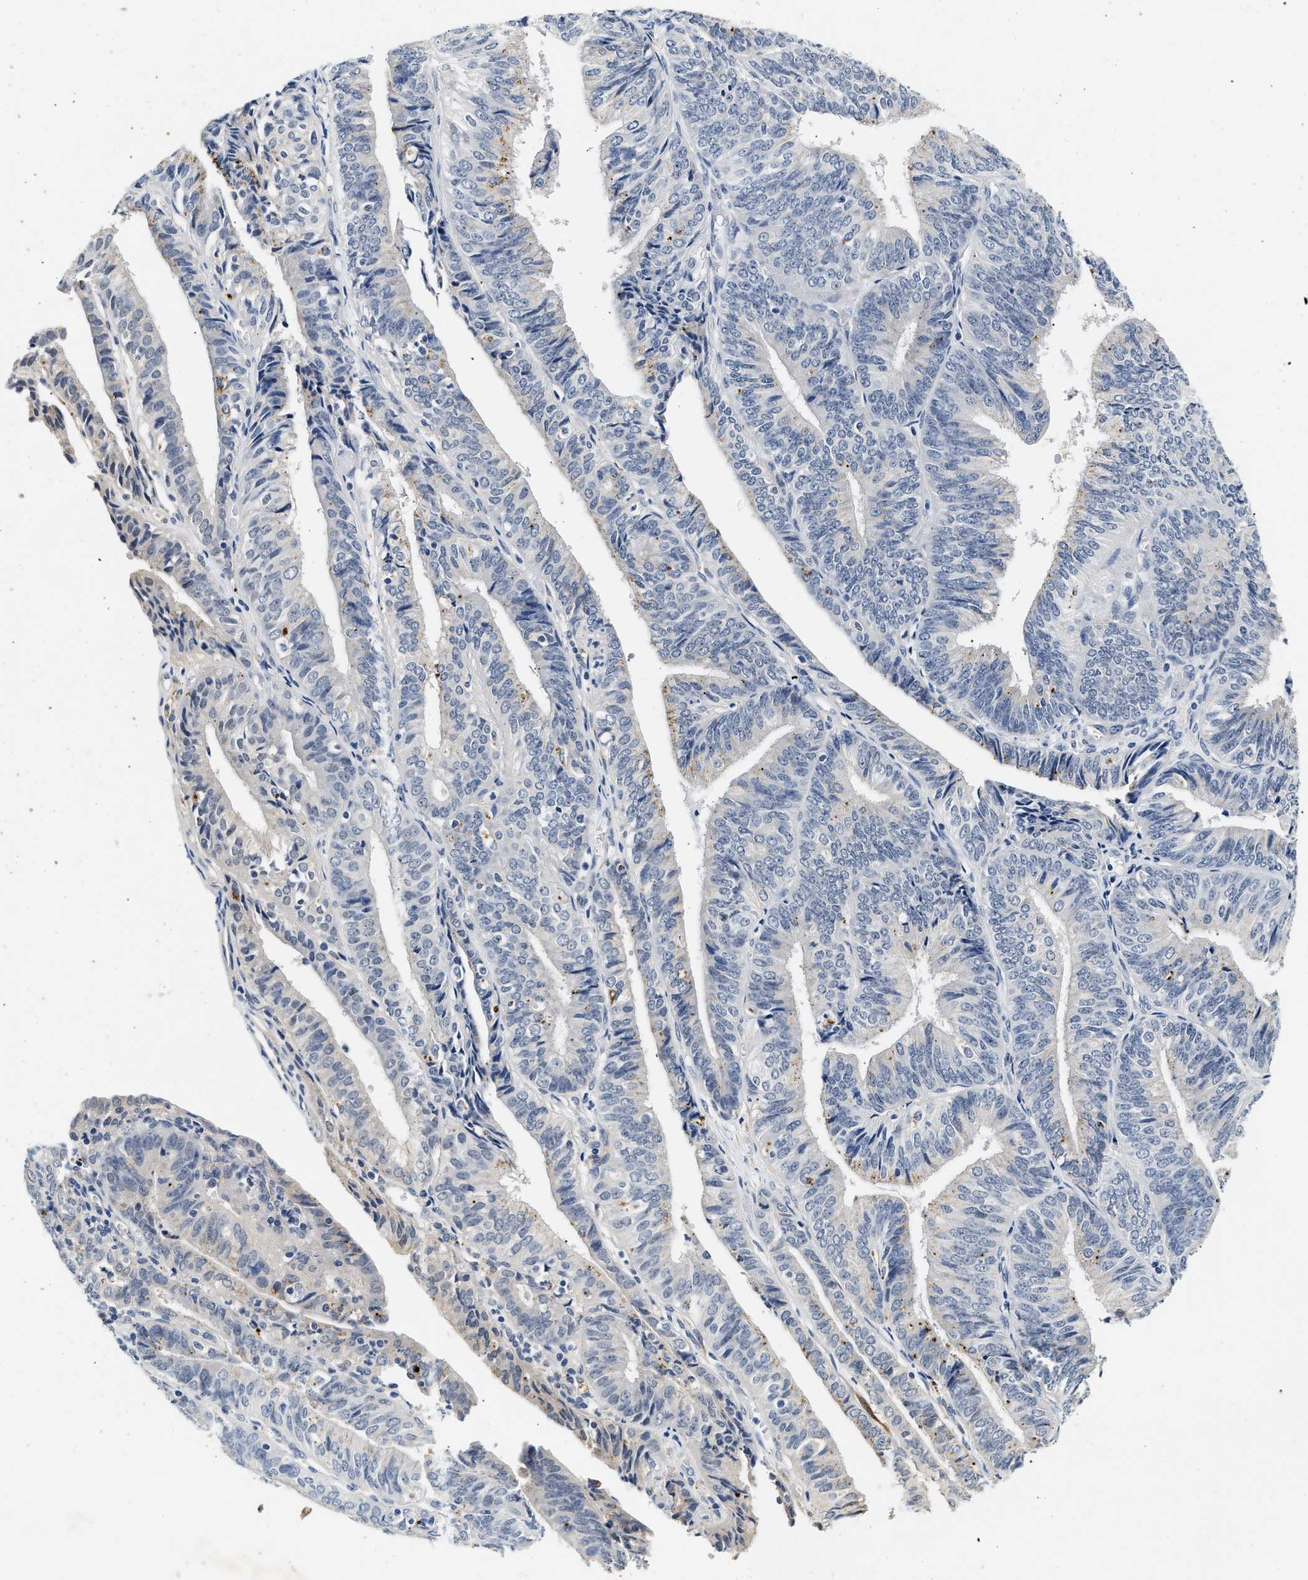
{"staining": {"intensity": "negative", "quantity": "none", "location": "none"}, "tissue": "endometrial cancer", "cell_type": "Tumor cells", "image_type": "cancer", "snomed": [{"axis": "morphology", "description": "Adenocarcinoma, NOS"}, {"axis": "topography", "description": "Endometrium"}], "caption": "Adenocarcinoma (endometrial) stained for a protein using immunohistochemistry shows no expression tumor cells.", "gene": "MED22", "patient": {"sex": "female", "age": 58}}